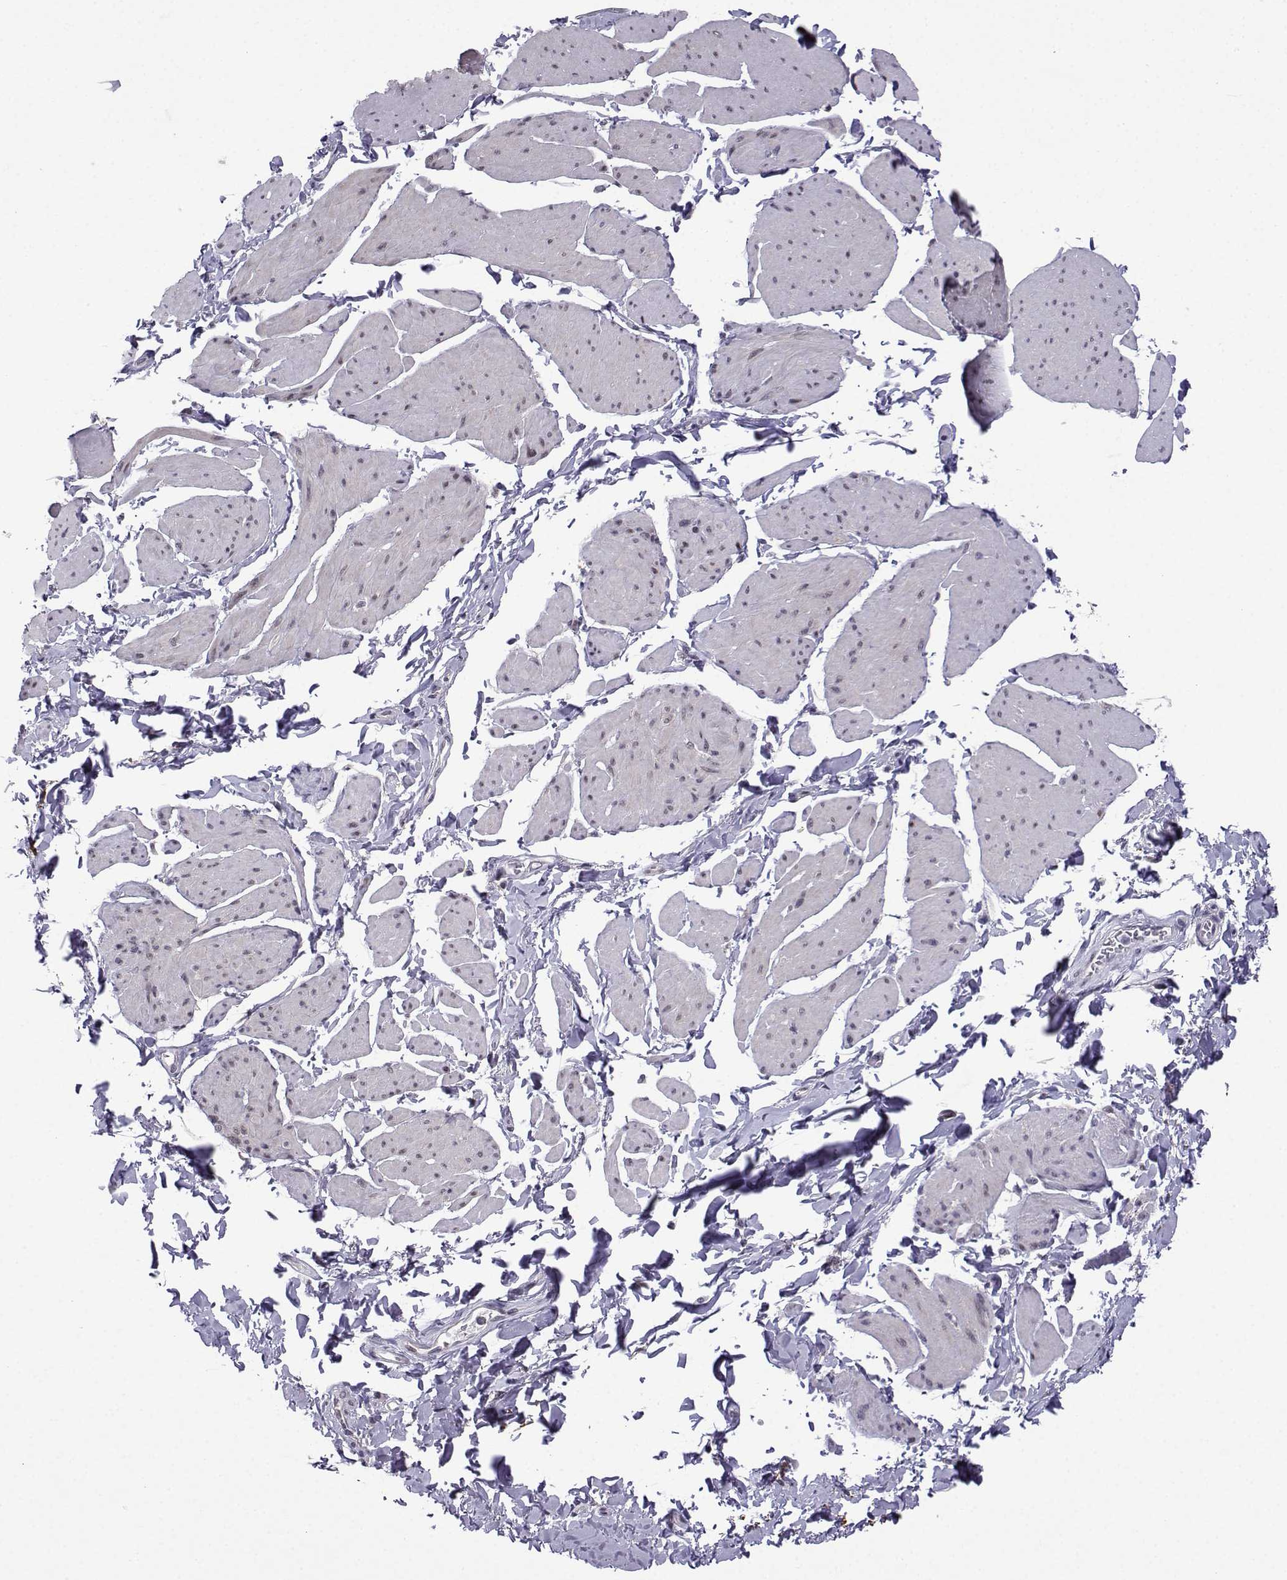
{"staining": {"intensity": "weak", "quantity": "<25%", "location": "nuclear"}, "tissue": "smooth muscle", "cell_type": "Smooth muscle cells", "image_type": "normal", "snomed": [{"axis": "morphology", "description": "Normal tissue, NOS"}, {"axis": "topography", "description": "Adipose tissue"}, {"axis": "topography", "description": "Smooth muscle"}, {"axis": "topography", "description": "Peripheral nerve tissue"}], "caption": "This is an immunohistochemistry photomicrograph of unremarkable human smooth muscle. There is no expression in smooth muscle cells.", "gene": "FGF3", "patient": {"sex": "male", "age": 83}}